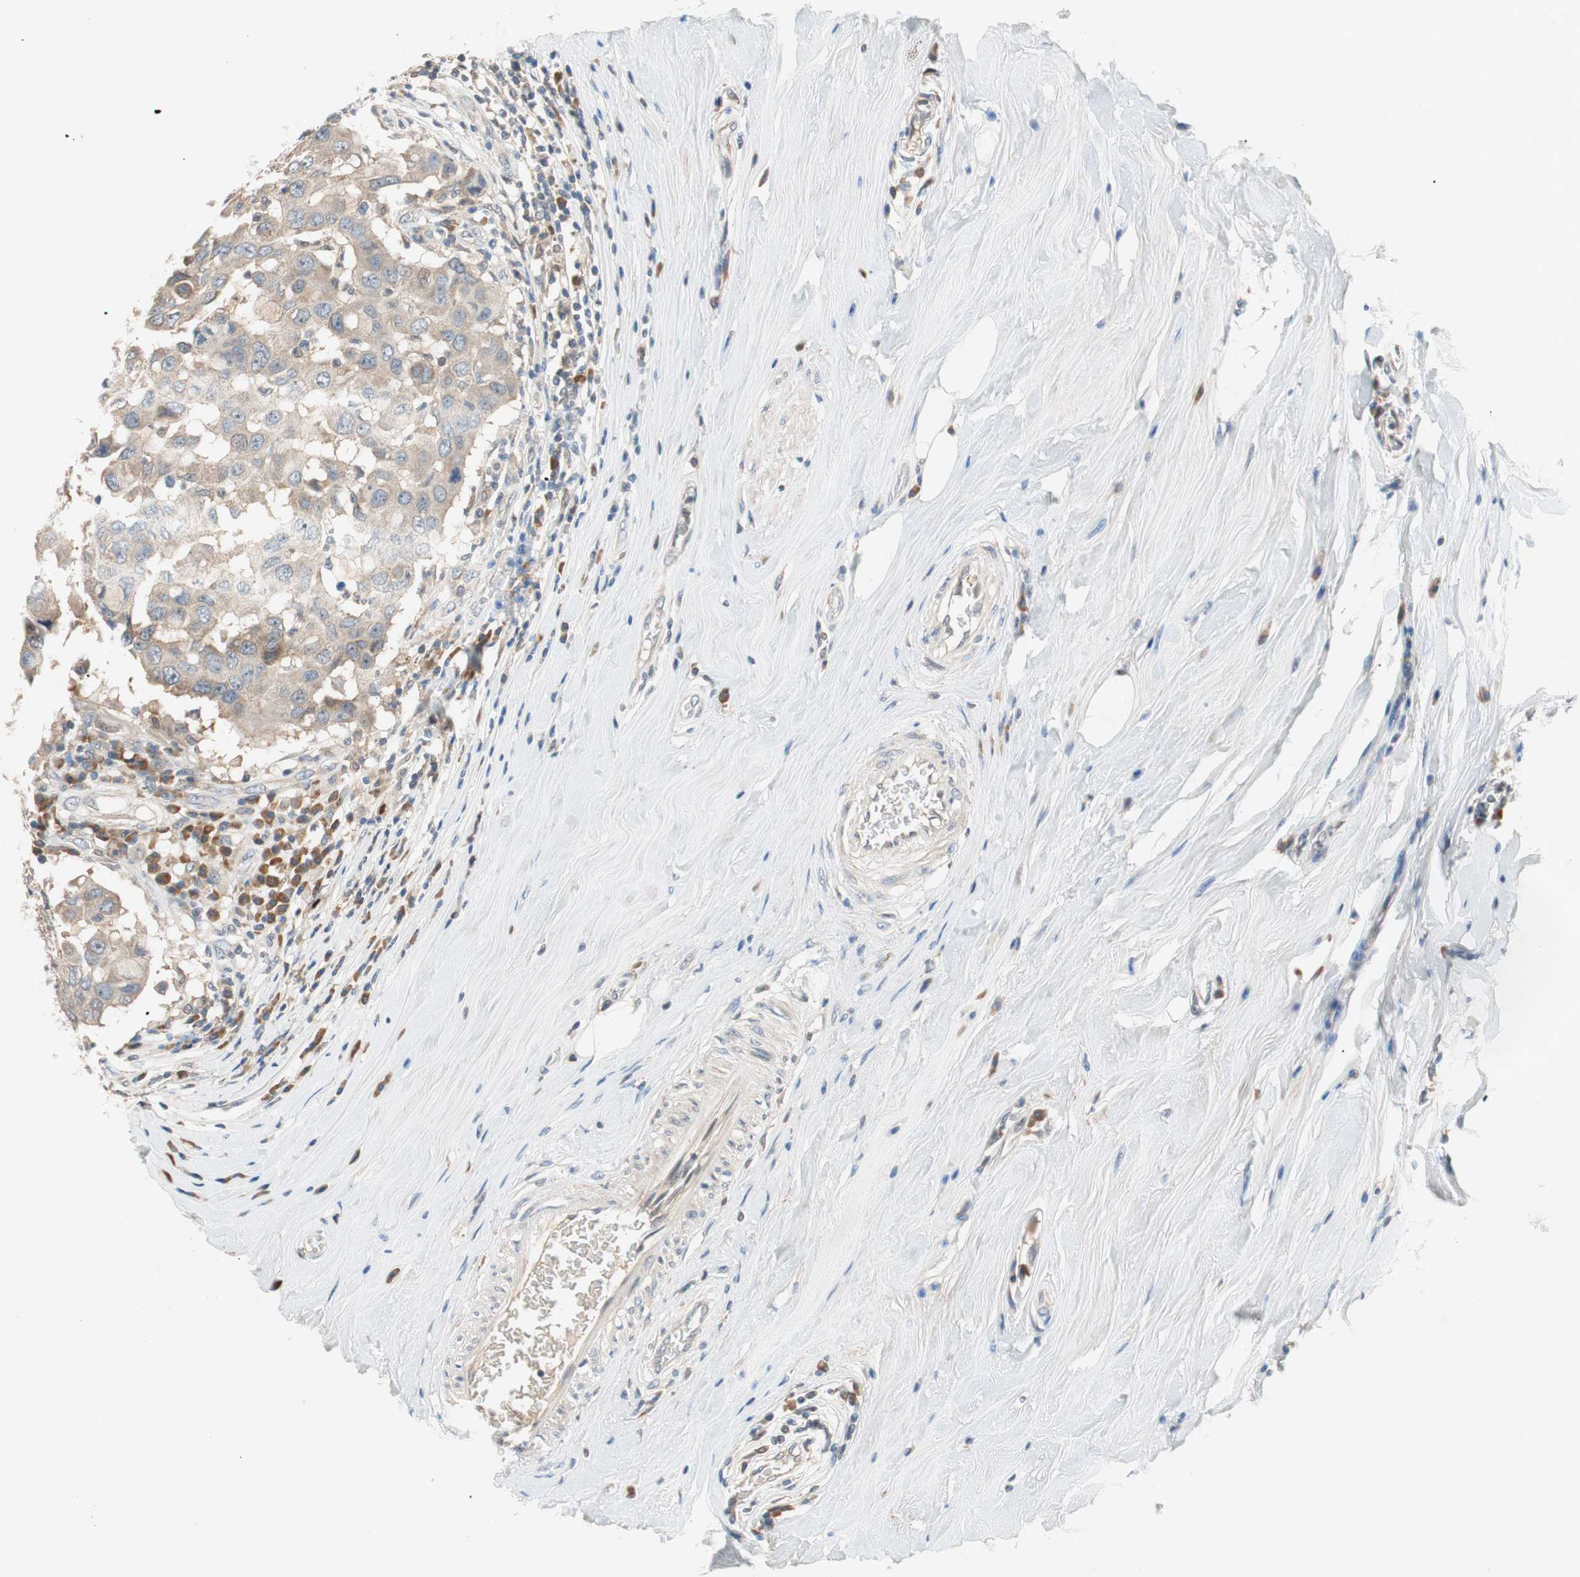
{"staining": {"intensity": "weak", "quantity": ">75%", "location": "cytoplasmic/membranous"}, "tissue": "breast cancer", "cell_type": "Tumor cells", "image_type": "cancer", "snomed": [{"axis": "morphology", "description": "Duct carcinoma"}, {"axis": "topography", "description": "Breast"}], "caption": "Protein staining exhibits weak cytoplasmic/membranous positivity in approximately >75% of tumor cells in breast cancer. (DAB IHC, brown staining for protein, blue staining for nuclei).", "gene": "PCK1", "patient": {"sex": "female", "age": 27}}